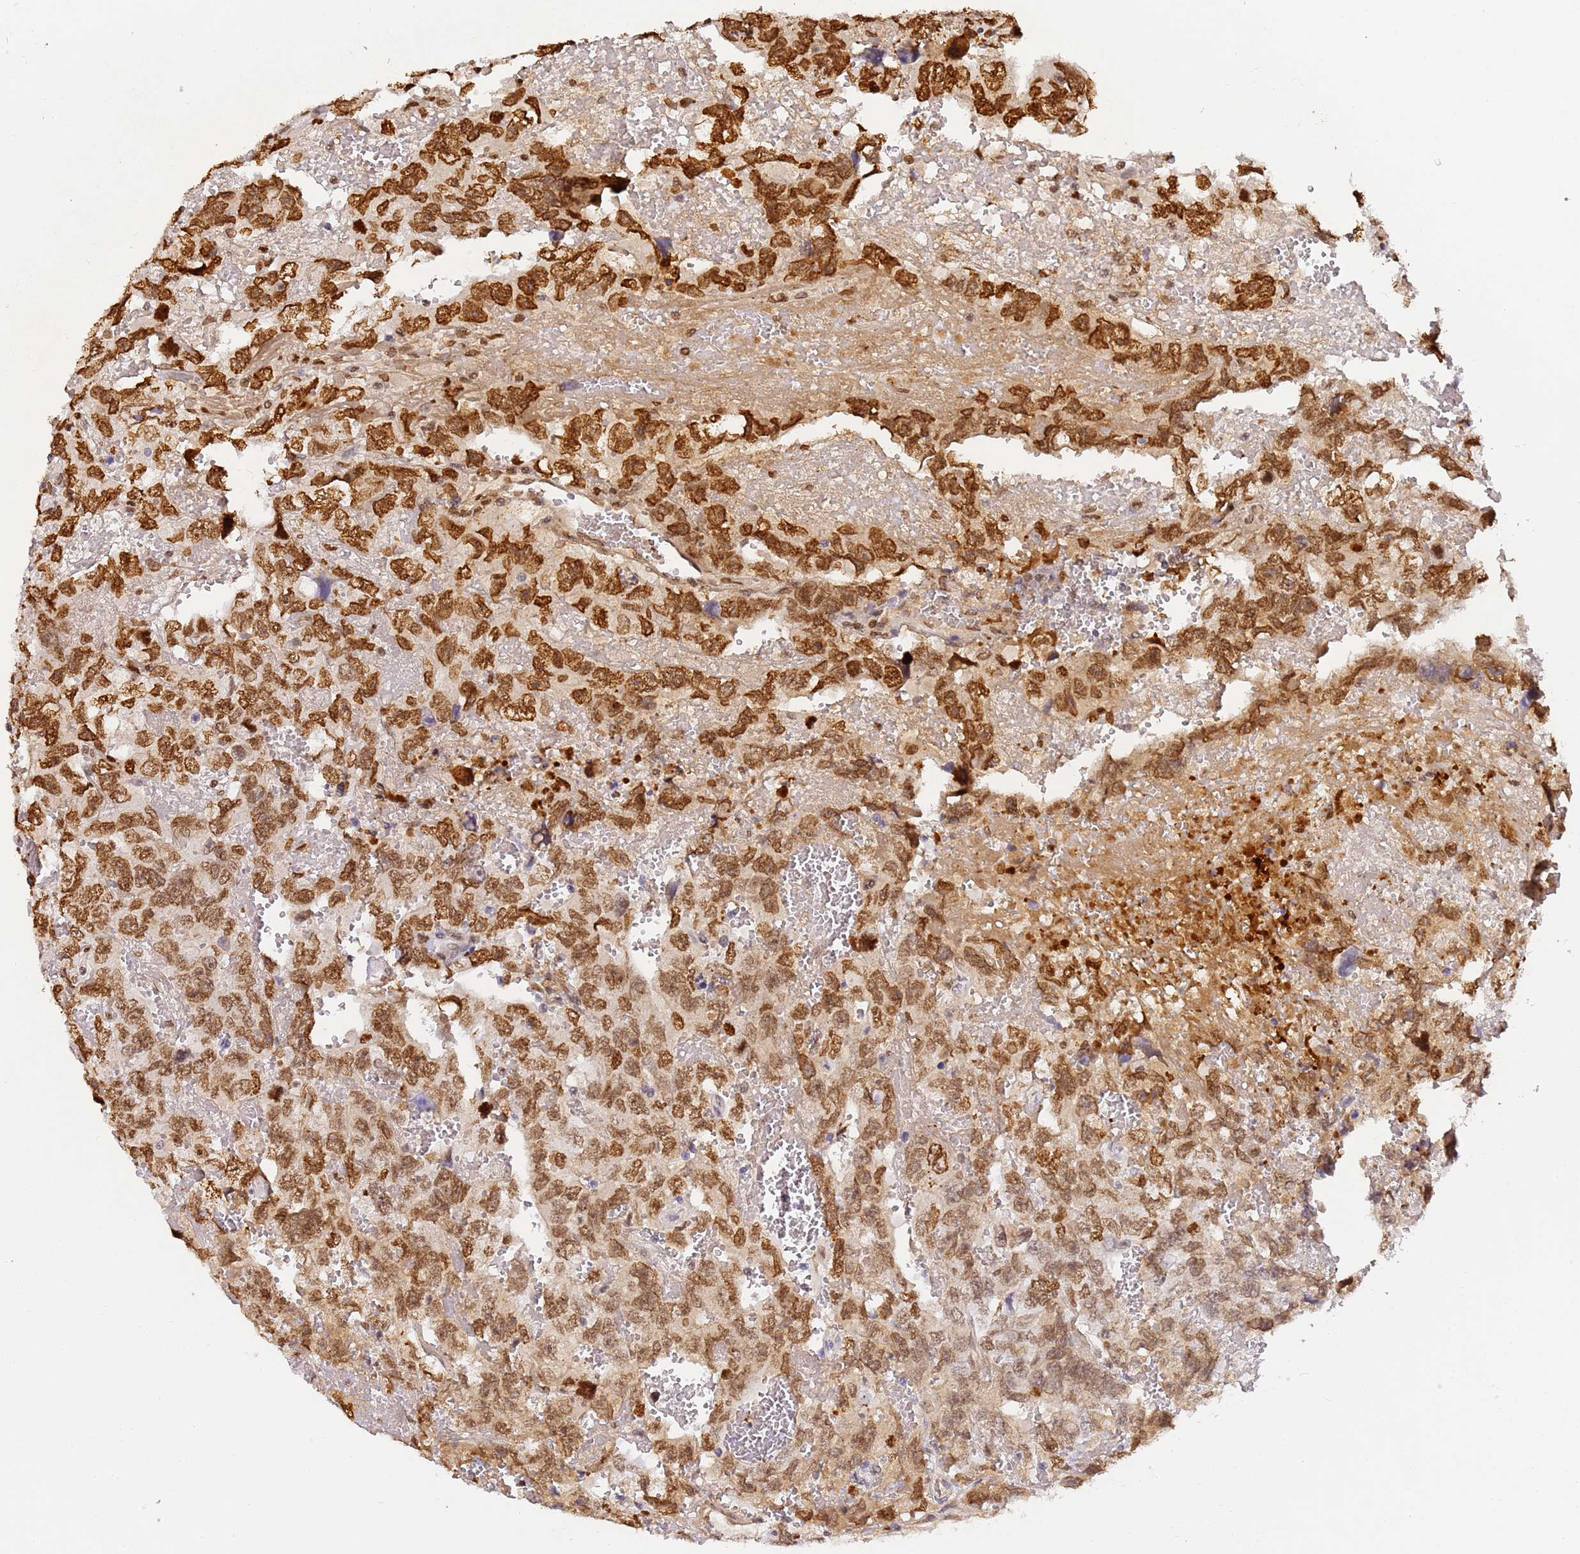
{"staining": {"intensity": "moderate", "quantity": ">75%", "location": "cytoplasmic/membranous,nuclear"}, "tissue": "testis cancer", "cell_type": "Tumor cells", "image_type": "cancer", "snomed": [{"axis": "morphology", "description": "Carcinoma, Embryonal, NOS"}, {"axis": "topography", "description": "Testis"}], "caption": "DAB (3,3'-diaminobenzidine) immunohistochemical staining of embryonal carcinoma (testis) reveals moderate cytoplasmic/membranous and nuclear protein staining in approximately >75% of tumor cells. Using DAB (3,3'-diaminobenzidine) (brown) and hematoxylin (blue) stains, captured at high magnification using brightfield microscopy.", "gene": "CFHR2", "patient": {"sex": "male", "age": 45}}